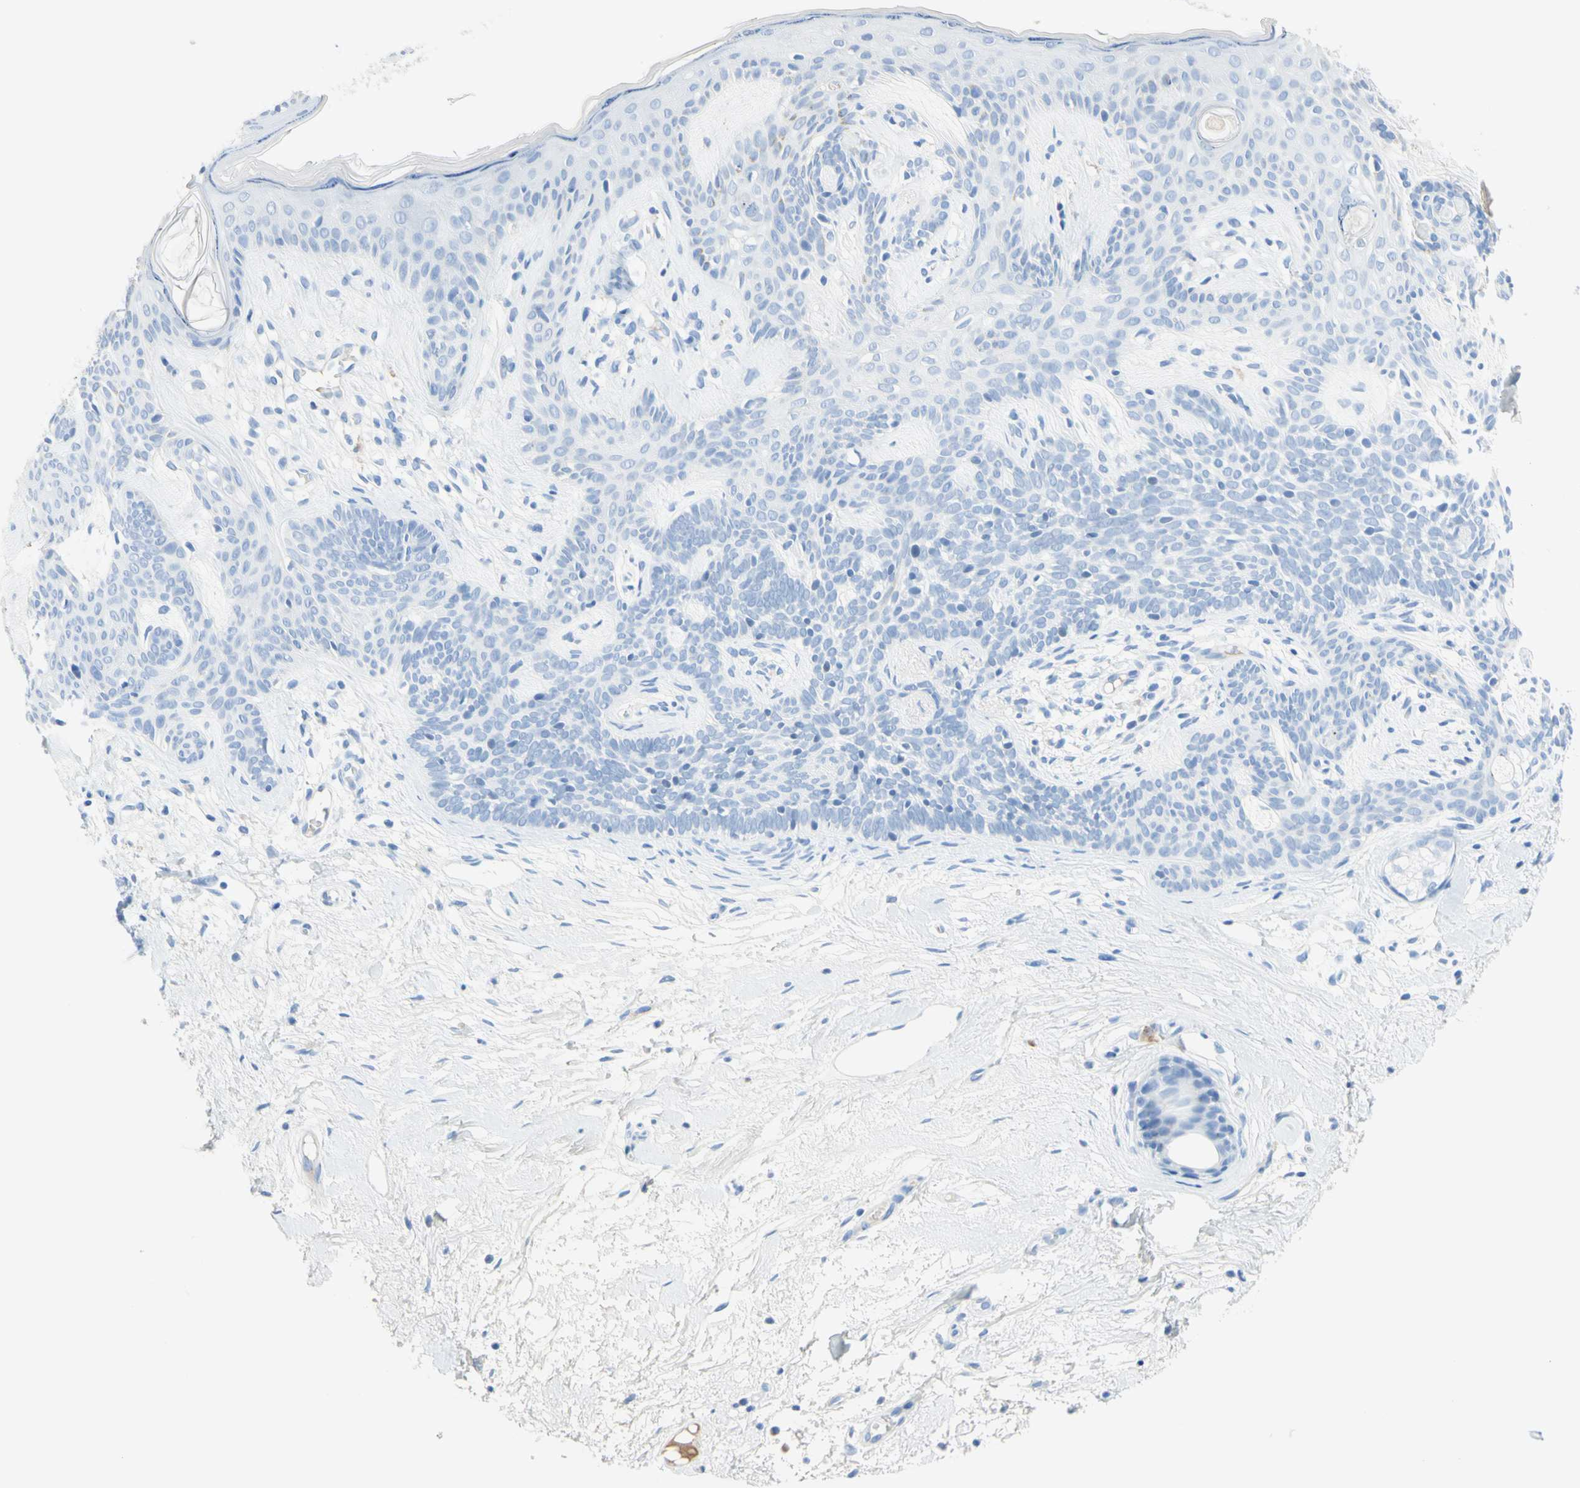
{"staining": {"intensity": "negative", "quantity": "none", "location": "none"}, "tissue": "skin cancer", "cell_type": "Tumor cells", "image_type": "cancer", "snomed": [{"axis": "morphology", "description": "Developmental malformation"}, {"axis": "morphology", "description": "Basal cell carcinoma"}, {"axis": "topography", "description": "Skin"}], "caption": "A high-resolution photomicrograph shows IHC staining of skin cancer, which reveals no significant staining in tumor cells.", "gene": "IL6ST", "patient": {"sex": "female", "age": 62}}